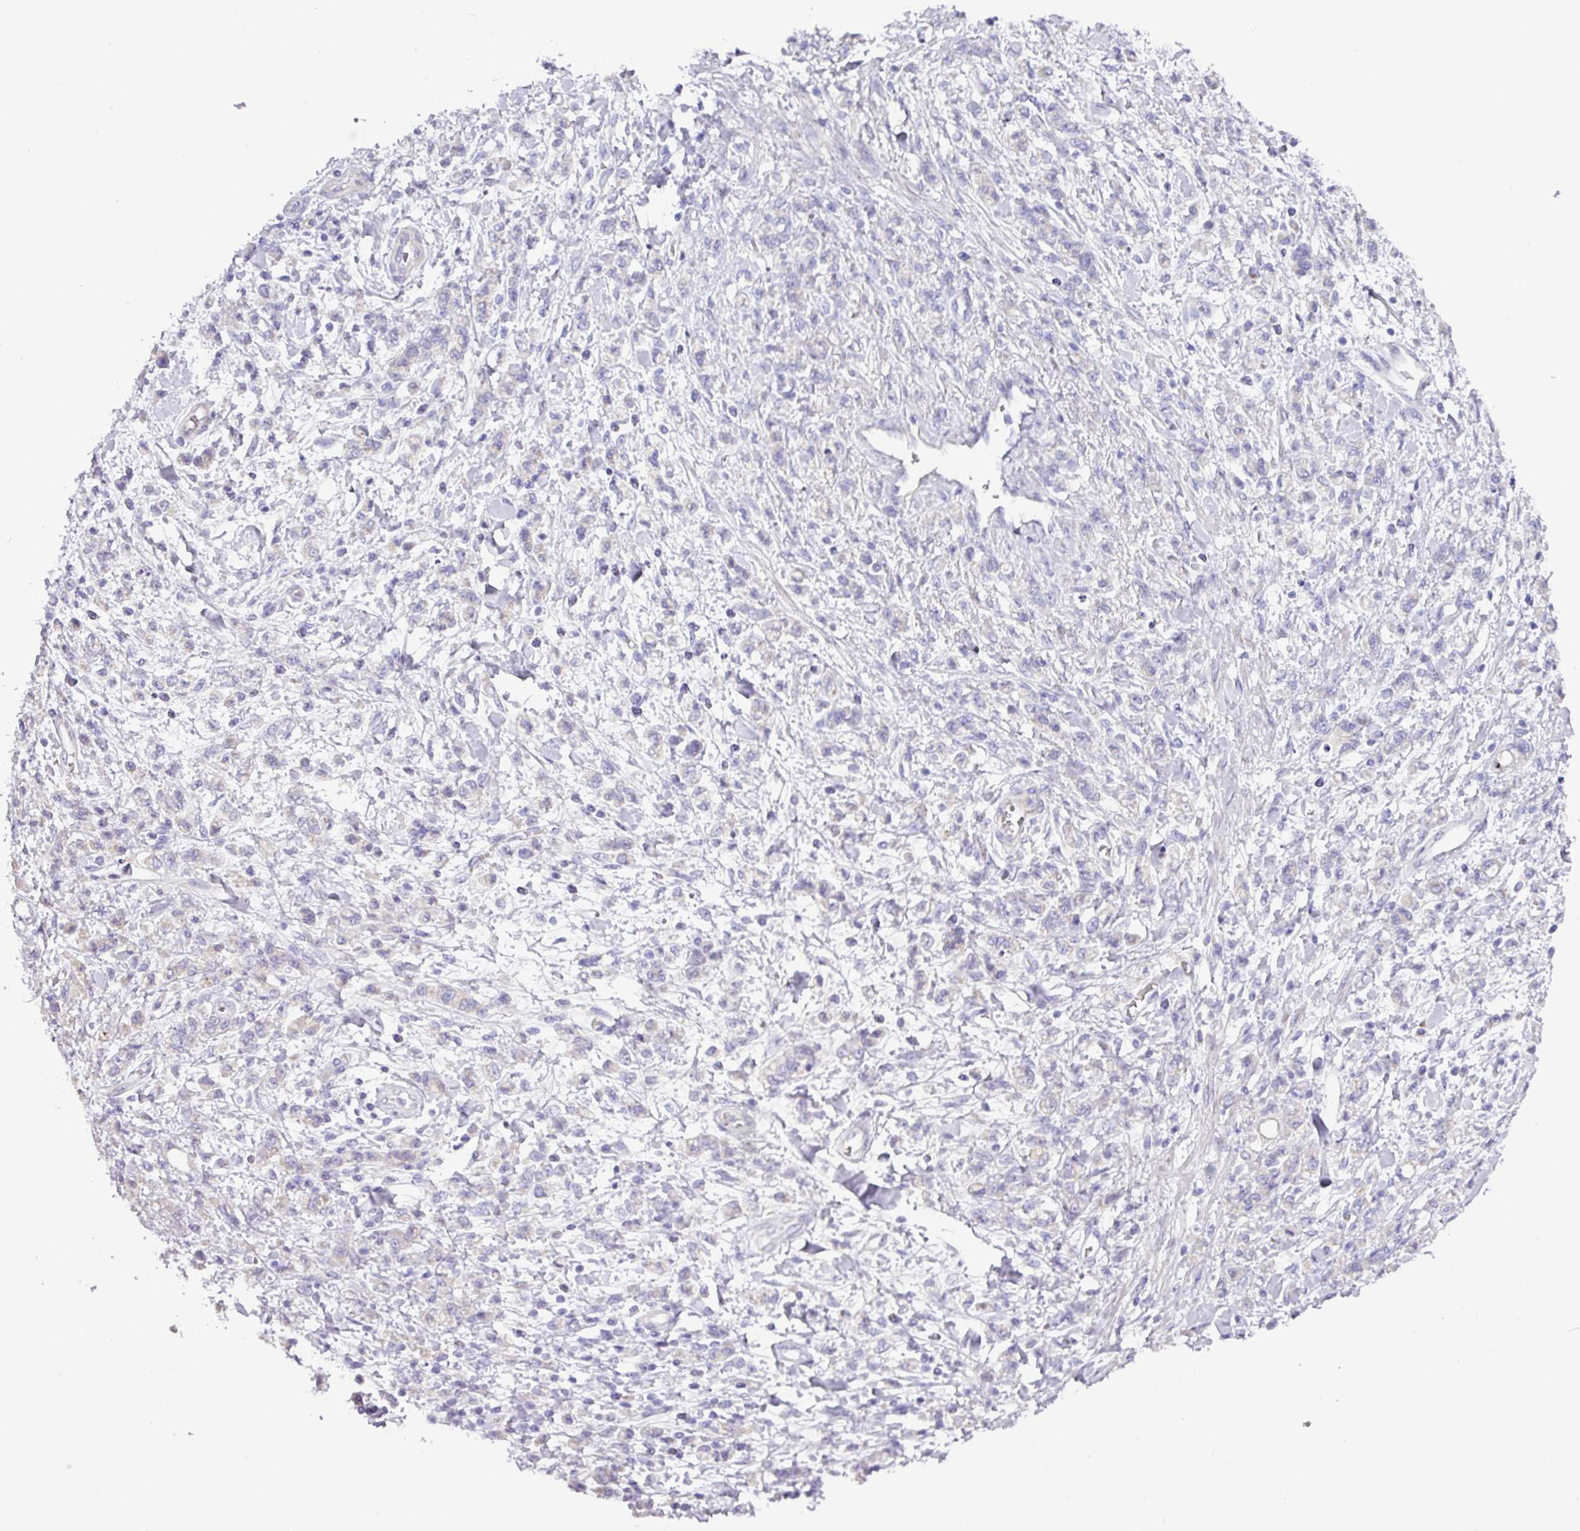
{"staining": {"intensity": "negative", "quantity": "none", "location": "none"}, "tissue": "stomach cancer", "cell_type": "Tumor cells", "image_type": "cancer", "snomed": [{"axis": "morphology", "description": "Adenocarcinoma, NOS"}, {"axis": "topography", "description": "Stomach"}], "caption": "Tumor cells show no significant protein positivity in stomach cancer. (Brightfield microscopy of DAB immunohistochemistry at high magnification).", "gene": "RGS16", "patient": {"sex": "male", "age": 77}}